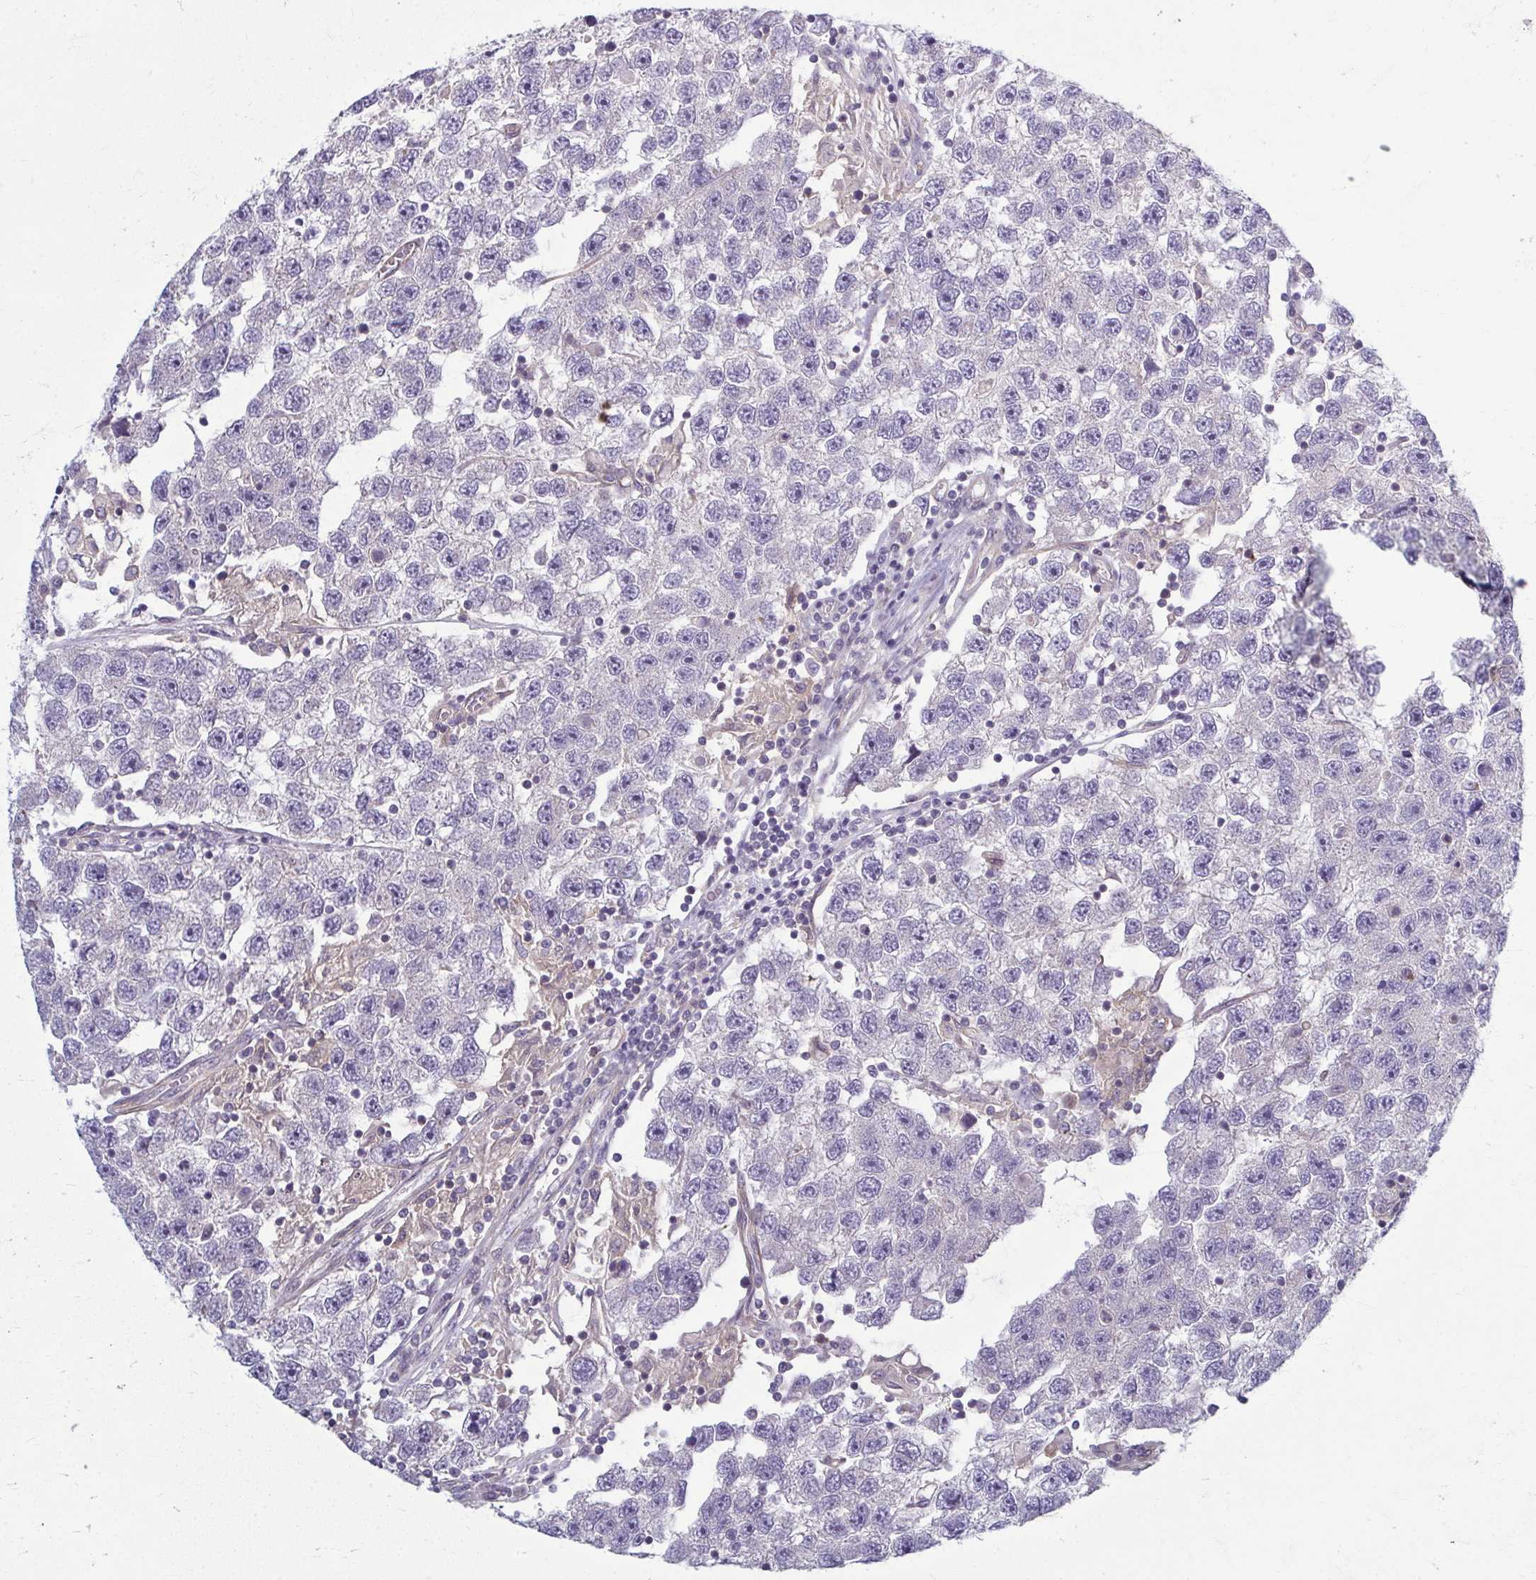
{"staining": {"intensity": "negative", "quantity": "none", "location": "none"}, "tissue": "testis cancer", "cell_type": "Tumor cells", "image_type": "cancer", "snomed": [{"axis": "morphology", "description": "Seminoma, NOS"}, {"axis": "topography", "description": "Testis"}], "caption": "An image of human testis seminoma is negative for staining in tumor cells.", "gene": "EID2B", "patient": {"sex": "male", "age": 26}}